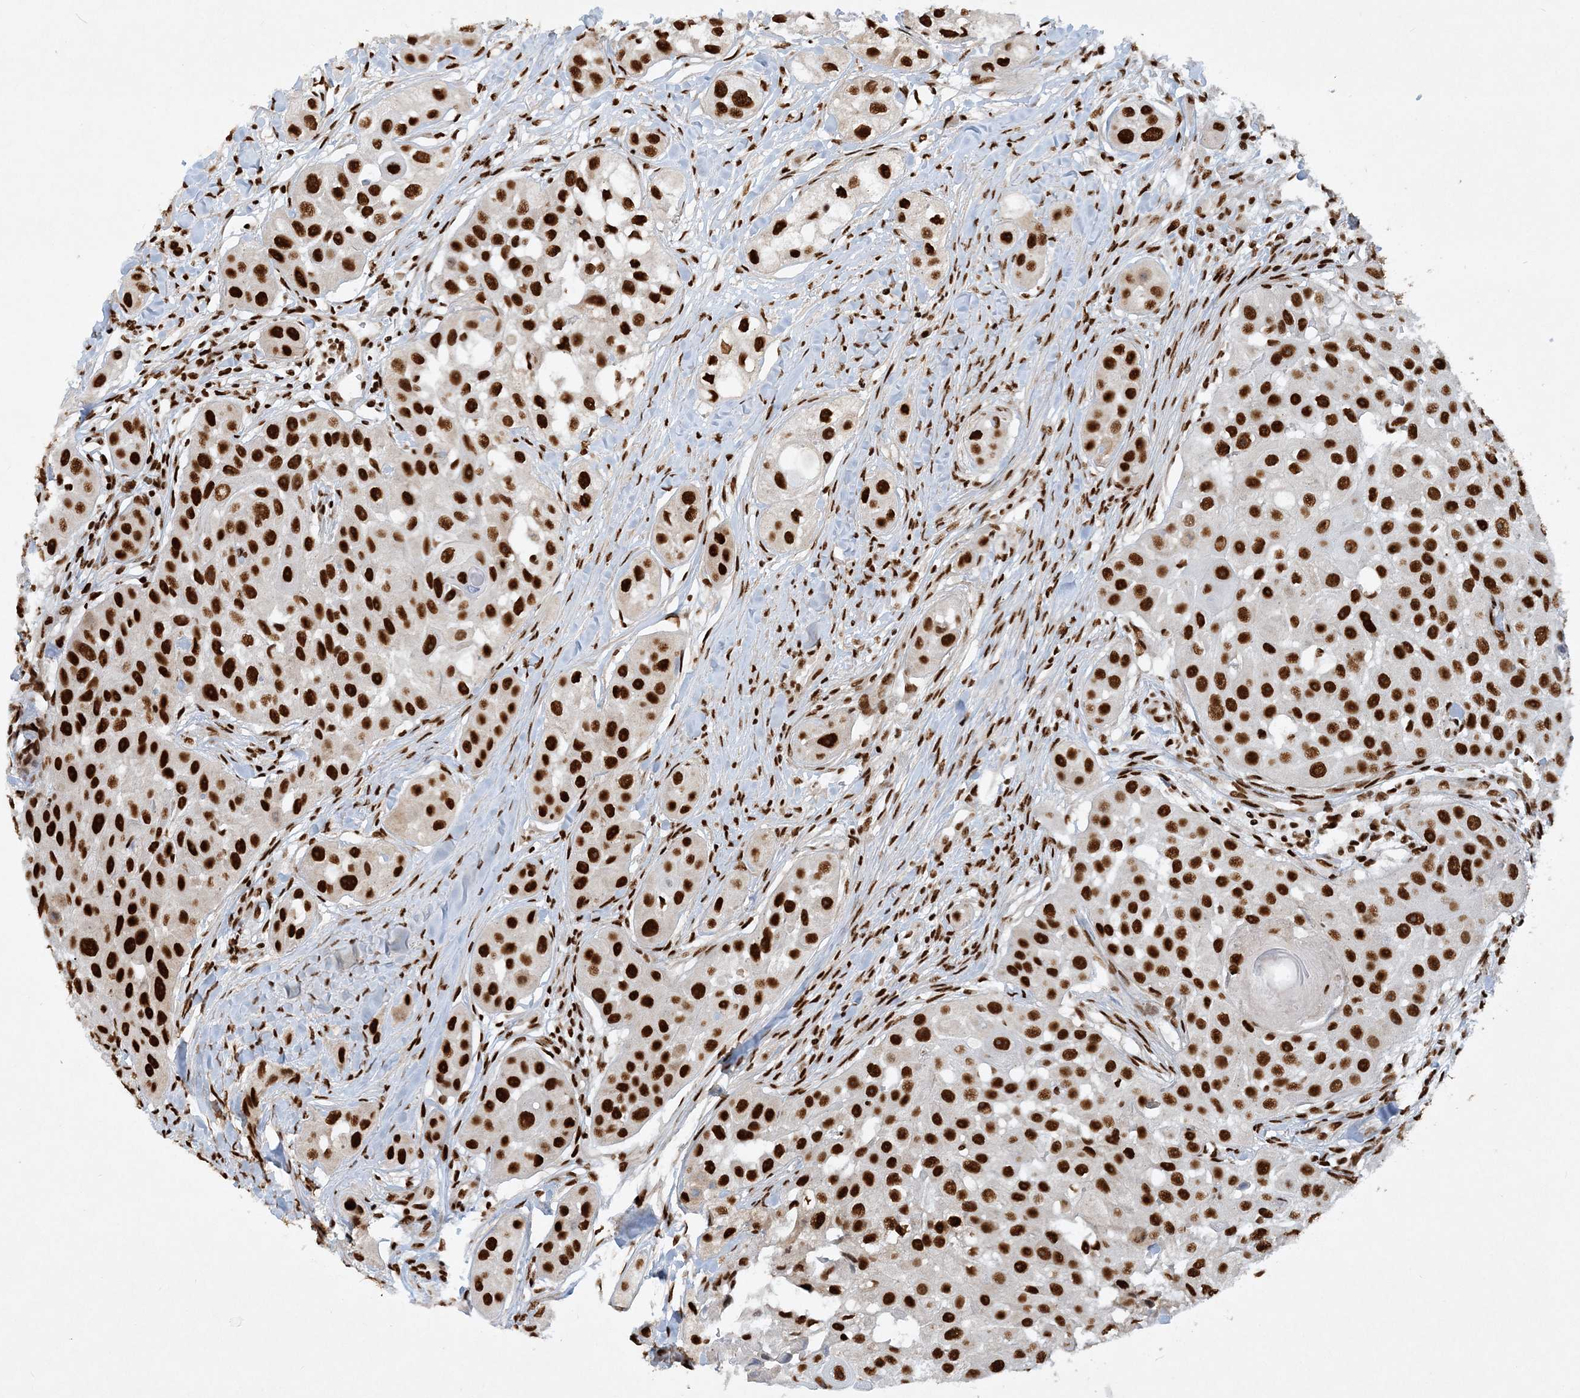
{"staining": {"intensity": "strong", "quantity": ">75%", "location": "nuclear"}, "tissue": "head and neck cancer", "cell_type": "Tumor cells", "image_type": "cancer", "snomed": [{"axis": "morphology", "description": "Normal tissue, NOS"}, {"axis": "morphology", "description": "Squamous cell carcinoma, NOS"}, {"axis": "topography", "description": "Skeletal muscle"}, {"axis": "topography", "description": "Head-Neck"}], "caption": "A photomicrograph showing strong nuclear expression in about >75% of tumor cells in head and neck cancer, as visualized by brown immunohistochemical staining.", "gene": "DELE1", "patient": {"sex": "male", "age": 51}}